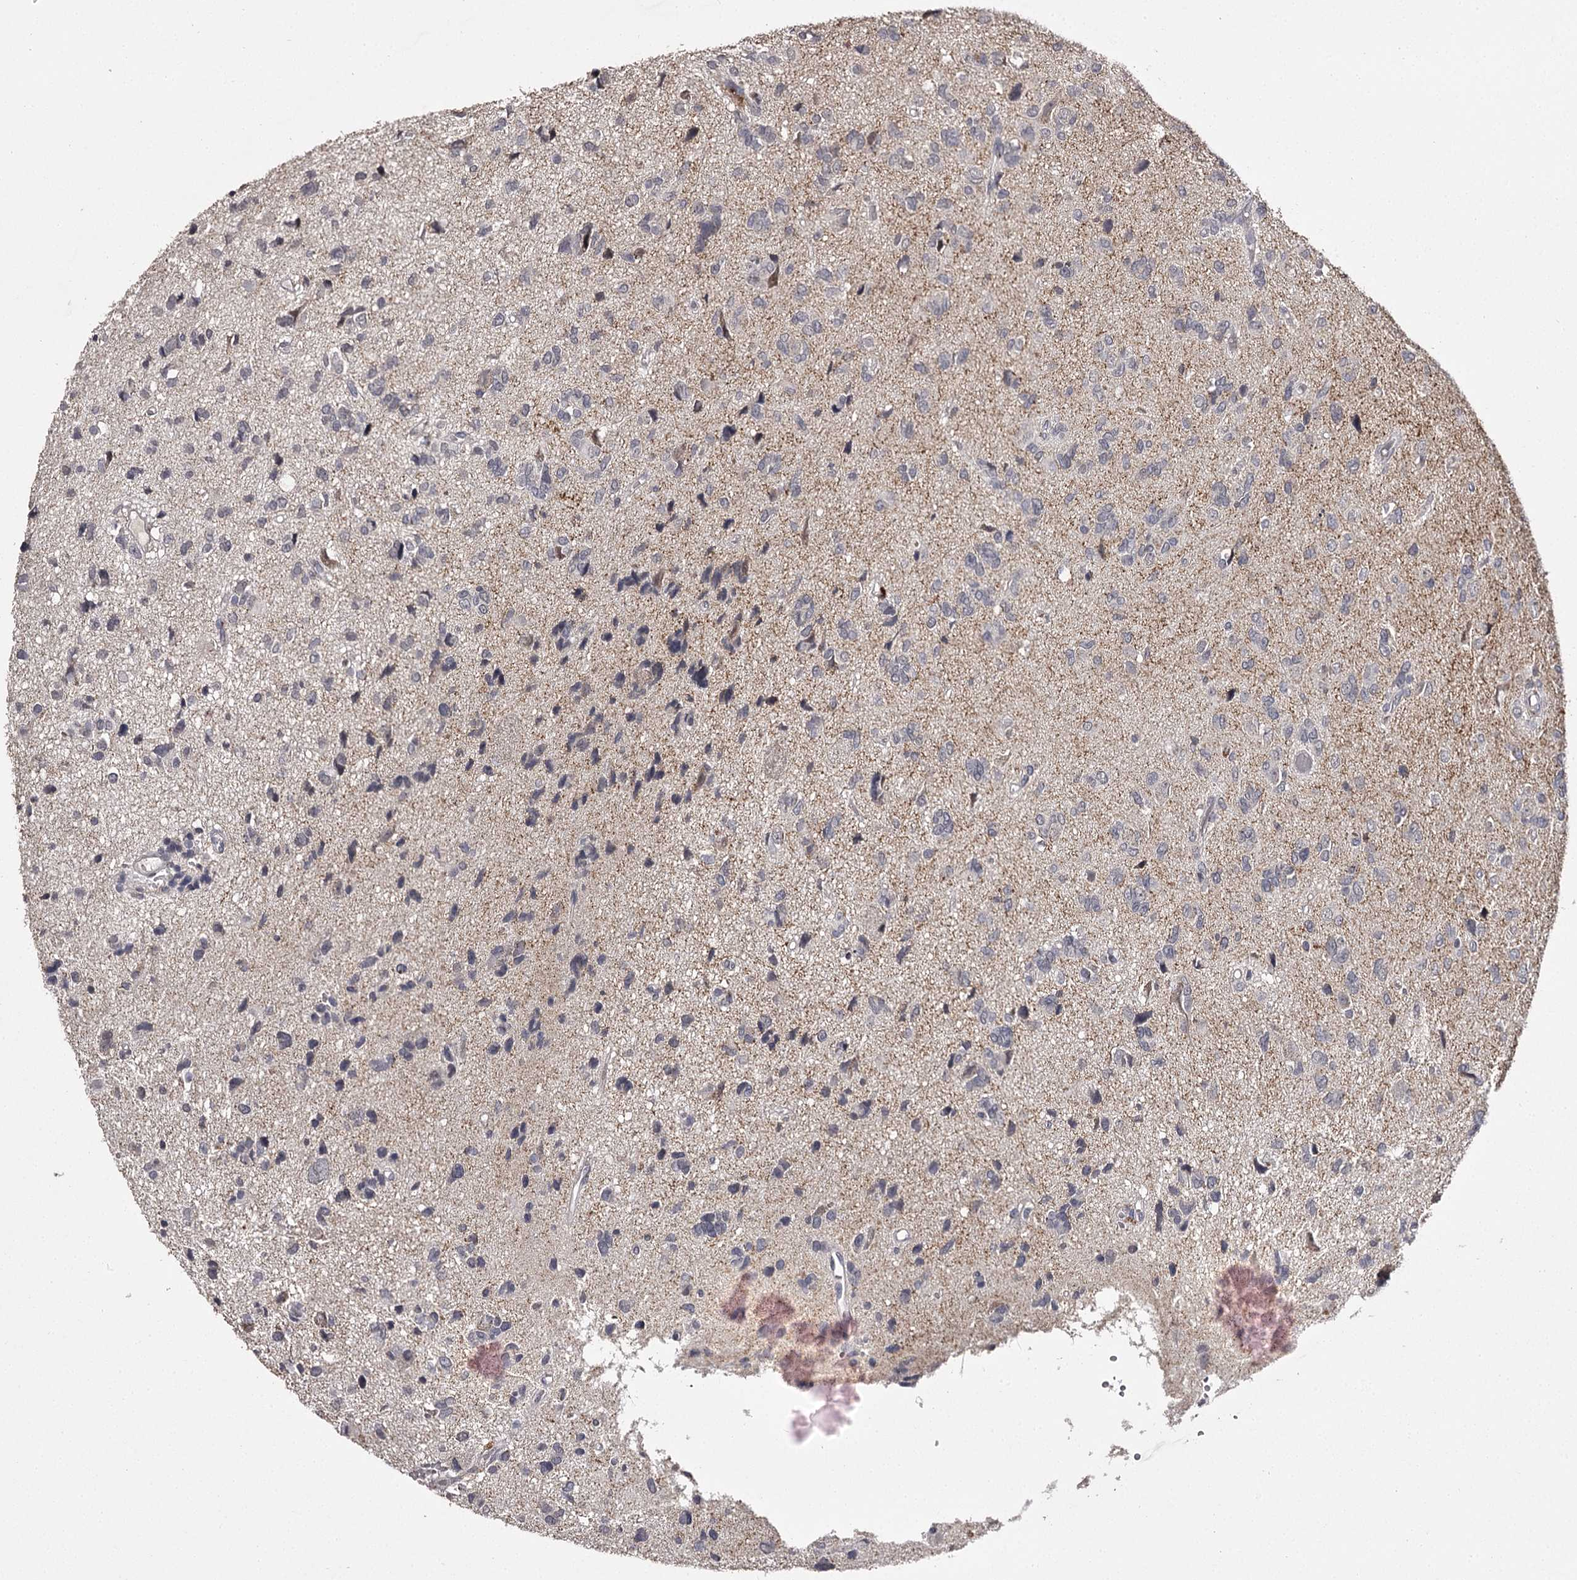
{"staining": {"intensity": "negative", "quantity": "none", "location": "none"}, "tissue": "glioma", "cell_type": "Tumor cells", "image_type": "cancer", "snomed": [{"axis": "morphology", "description": "Glioma, malignant, High grade"}, {"axis": "topography", "description": "Brain"}], "caption": "Tumor cells are negative for protein expression in human malignant high-grade glioma. (DAB immunohistochemistry, high magnification).", "gene": "SLC32A1", "patient": {"sex": "female", "age": 59}}